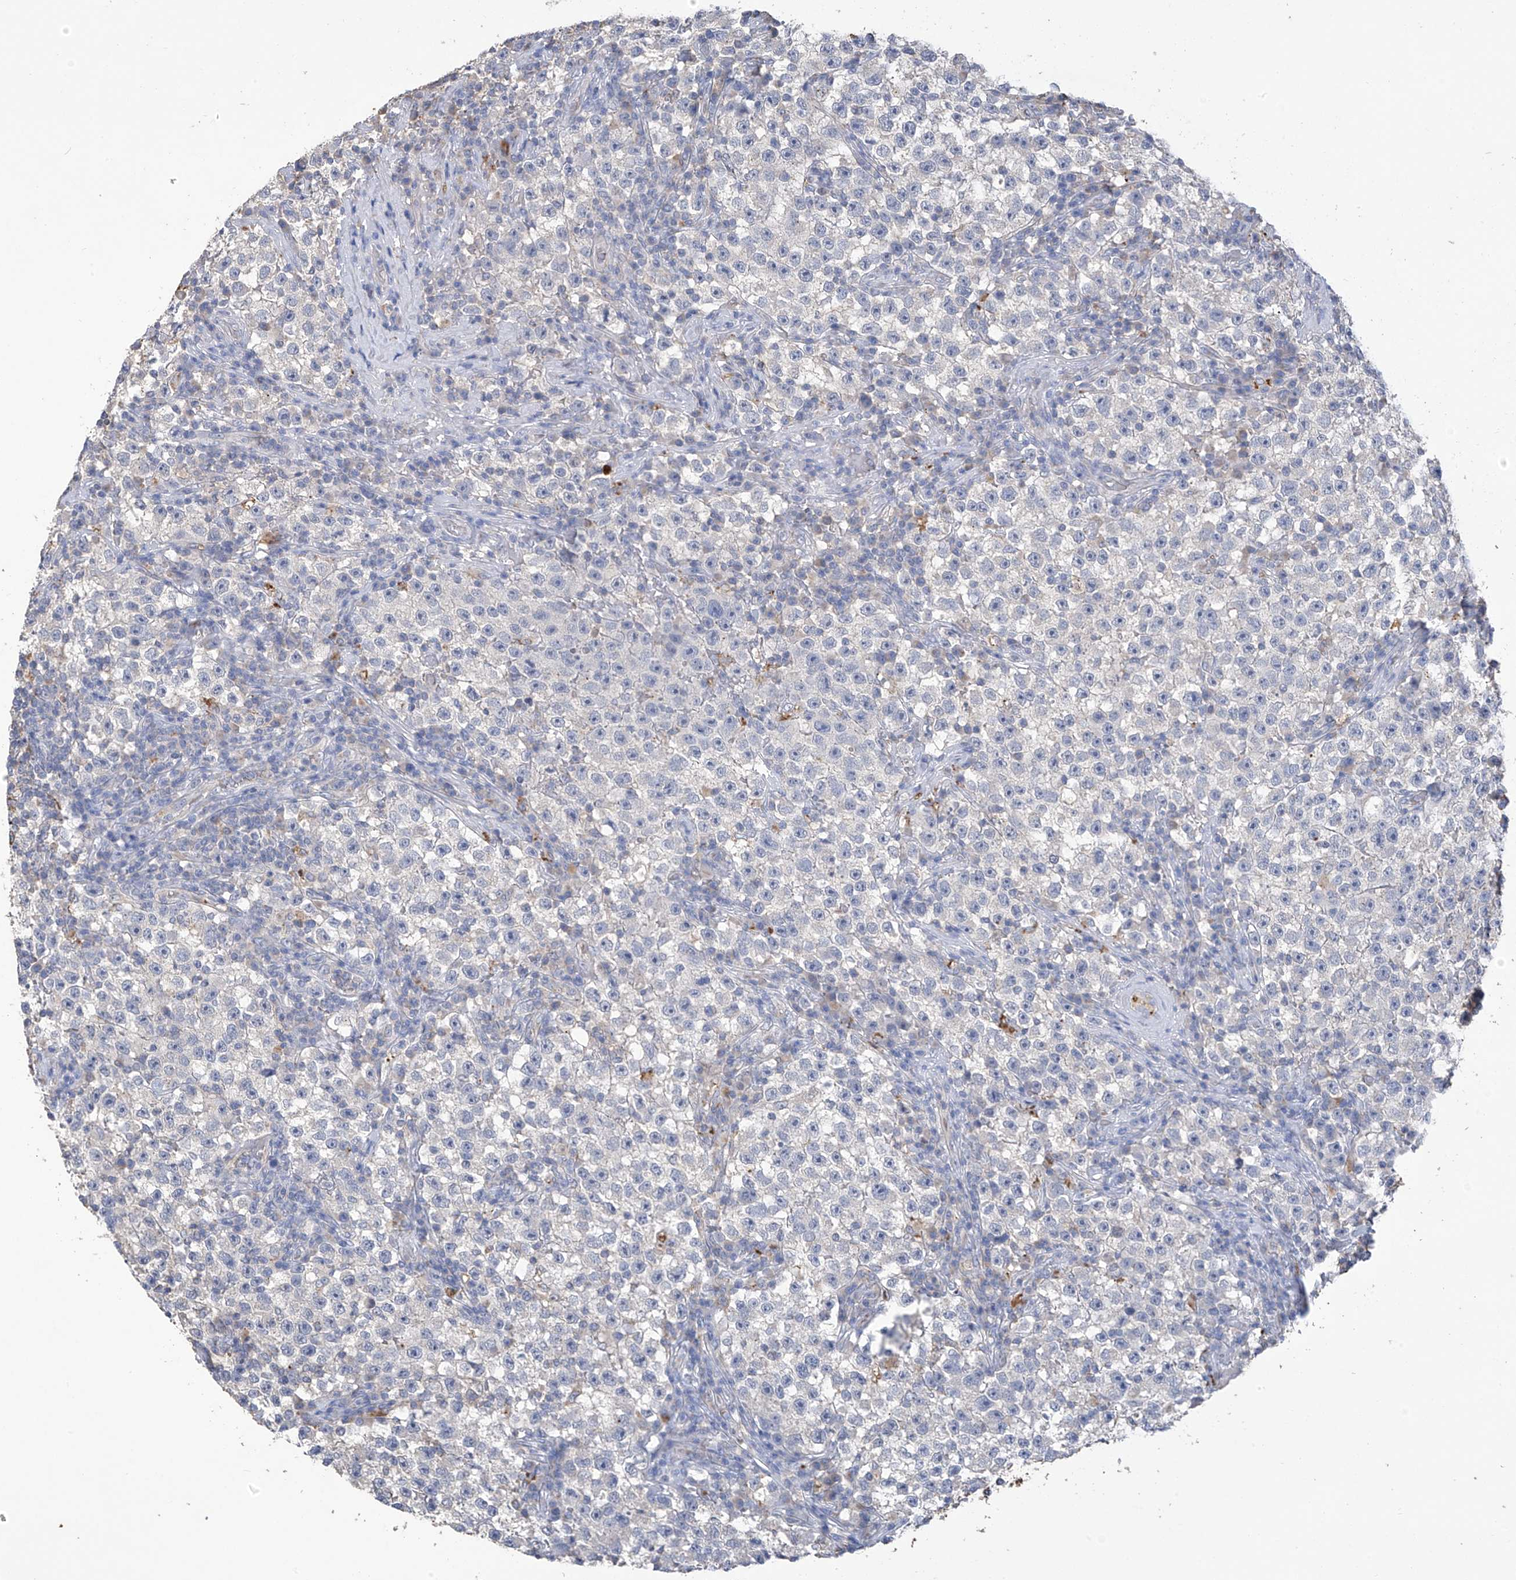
{"staining": {"intensity": "negative", "quantity": "none", "location": "none"}, "tissue": "testis cancer", "cell_type": "Tumor cells", "image_type": "cancer", "snomed": [{"axis": "morphology", "description": "Seminoma, NOS"}, {"axis": "topography", "description": "Testis"}], "caption": "Histopathology image shows no protein positivity in tumor cells of testis seminoma tissue.", "gene": "OGT", "patient": {"sex": "male", "age": 22}}